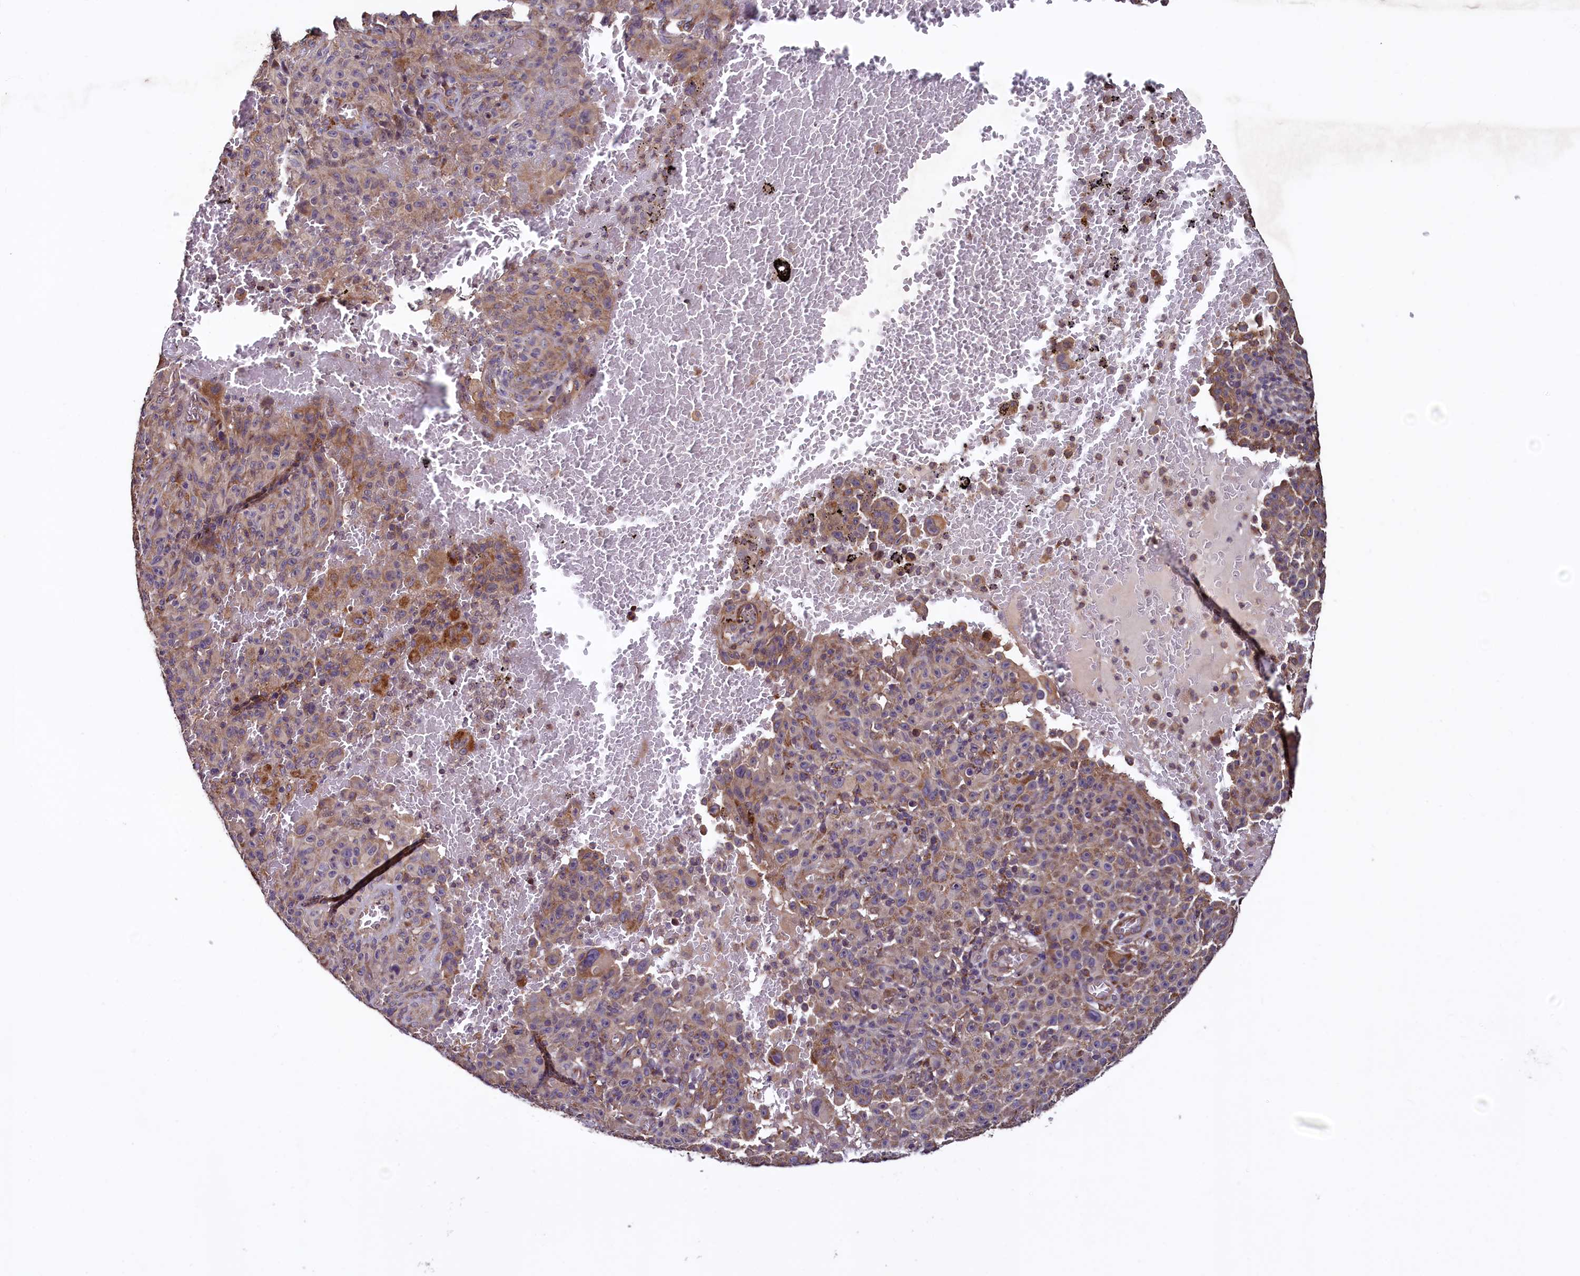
{"staining": {"intensity": "moderate", "quantity": "25%-75%", "location": "cytoplasmic/membranous"}, "tissue": "melanoma", "cell_type": "Tumor cells", "image_type": "cancer", "snomed": [{"axis": "morphology", "description": "Malignant melanoma, NOS"}, {"axis": "topography", "description": "Skin"}], "caption": "Immunohistochemical staining of human melanoma demonstrates medium levels of moderate cytoplasmic/membranous expression in about 25%-75% of tumor cells.", "gene": "RBFA", "patient": {"sex": "female", "age": 82}}